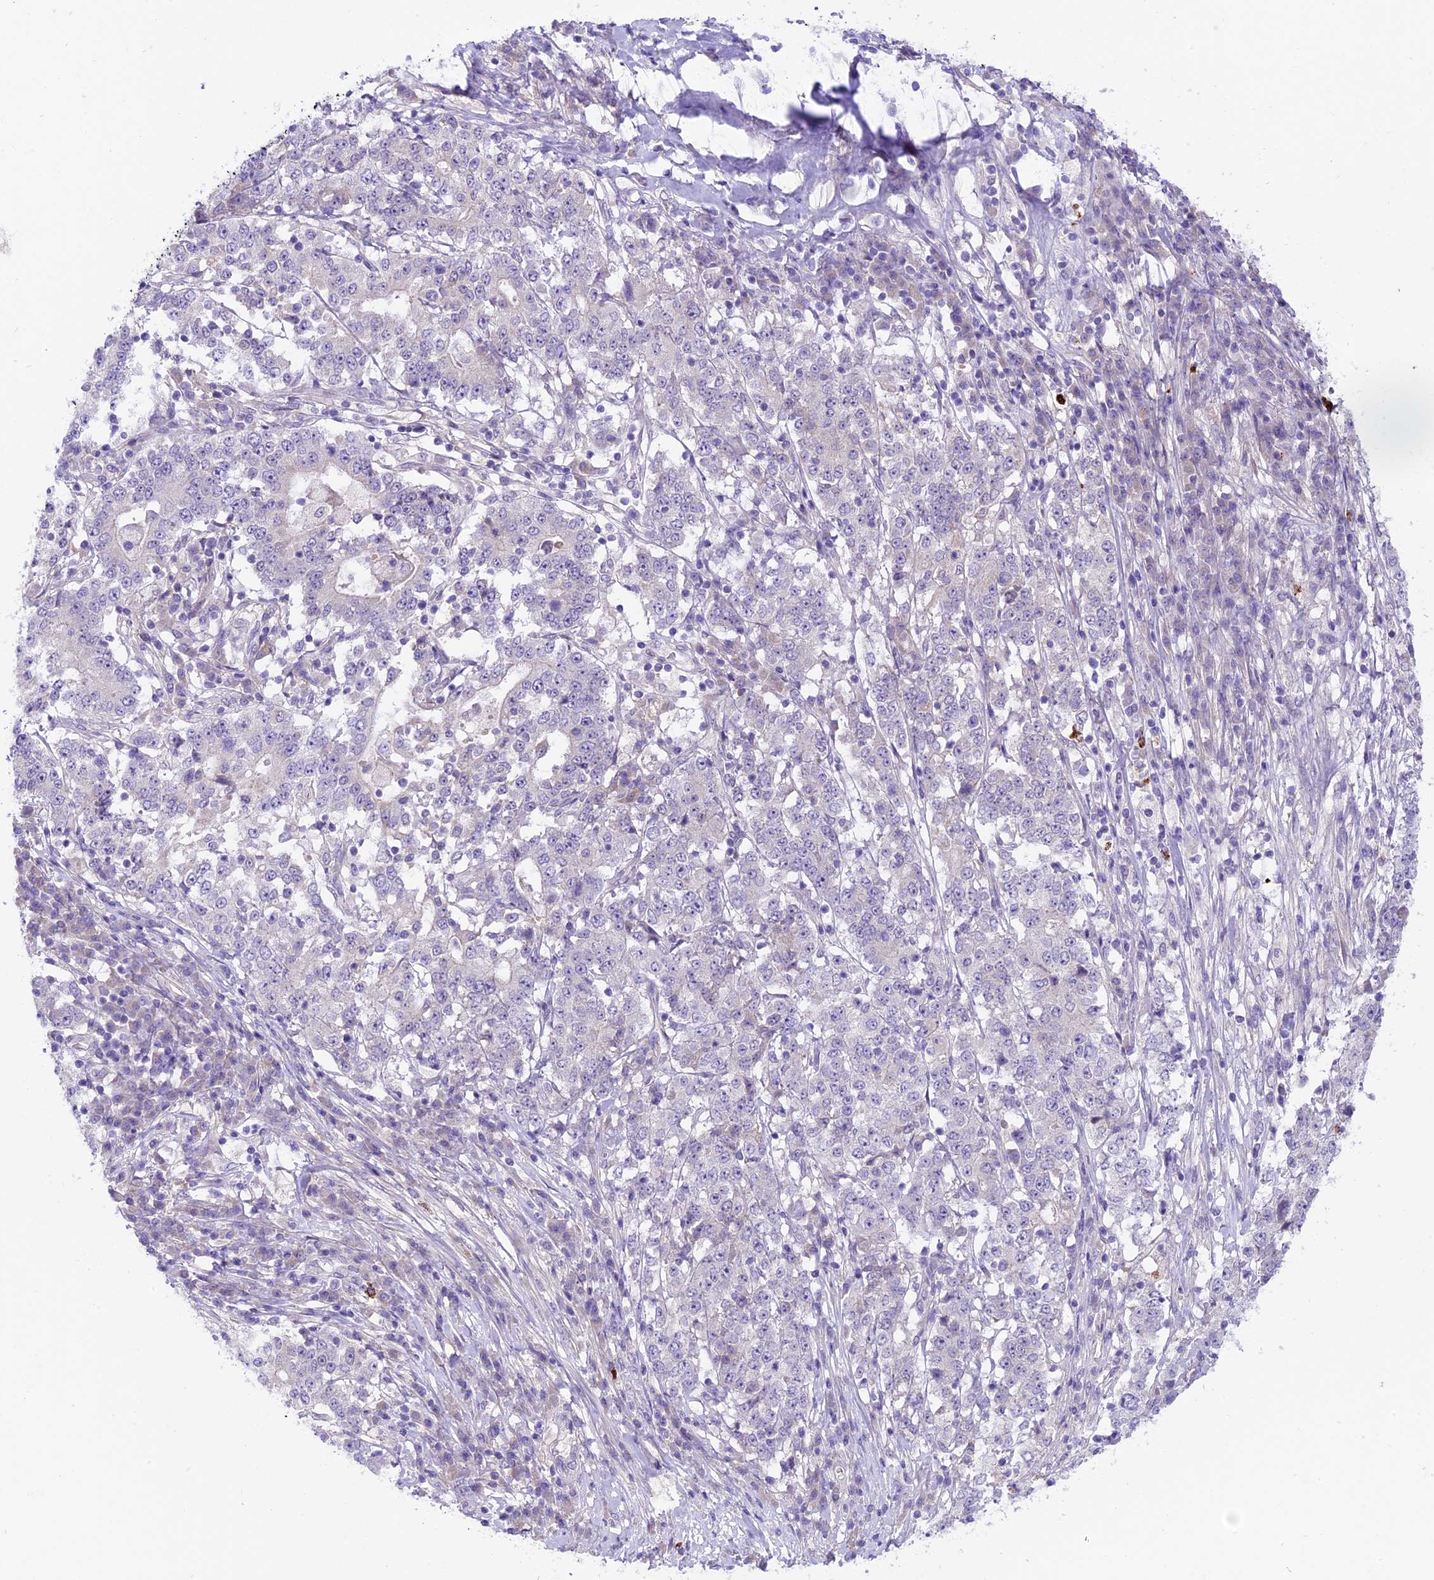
{"staining": {"intensity": "negative", "quantity": "none", "location": "none"}, "tissue": "stomach cancer", "cell_type": "Tumor cells", "image_type": "cancer", "snomed": [{"axis": "morphology", "description": "Adenocarcinoma, NOS"}, {"axis": "topography", "description": "Stomach"}], "caption": "There is no significant positivity in tumor cells of stomach cancer. (IHC, brightfield microscopy, high magnification).", "gene": "SPRED1", "patient": {"sex": "male", "age": 59}}